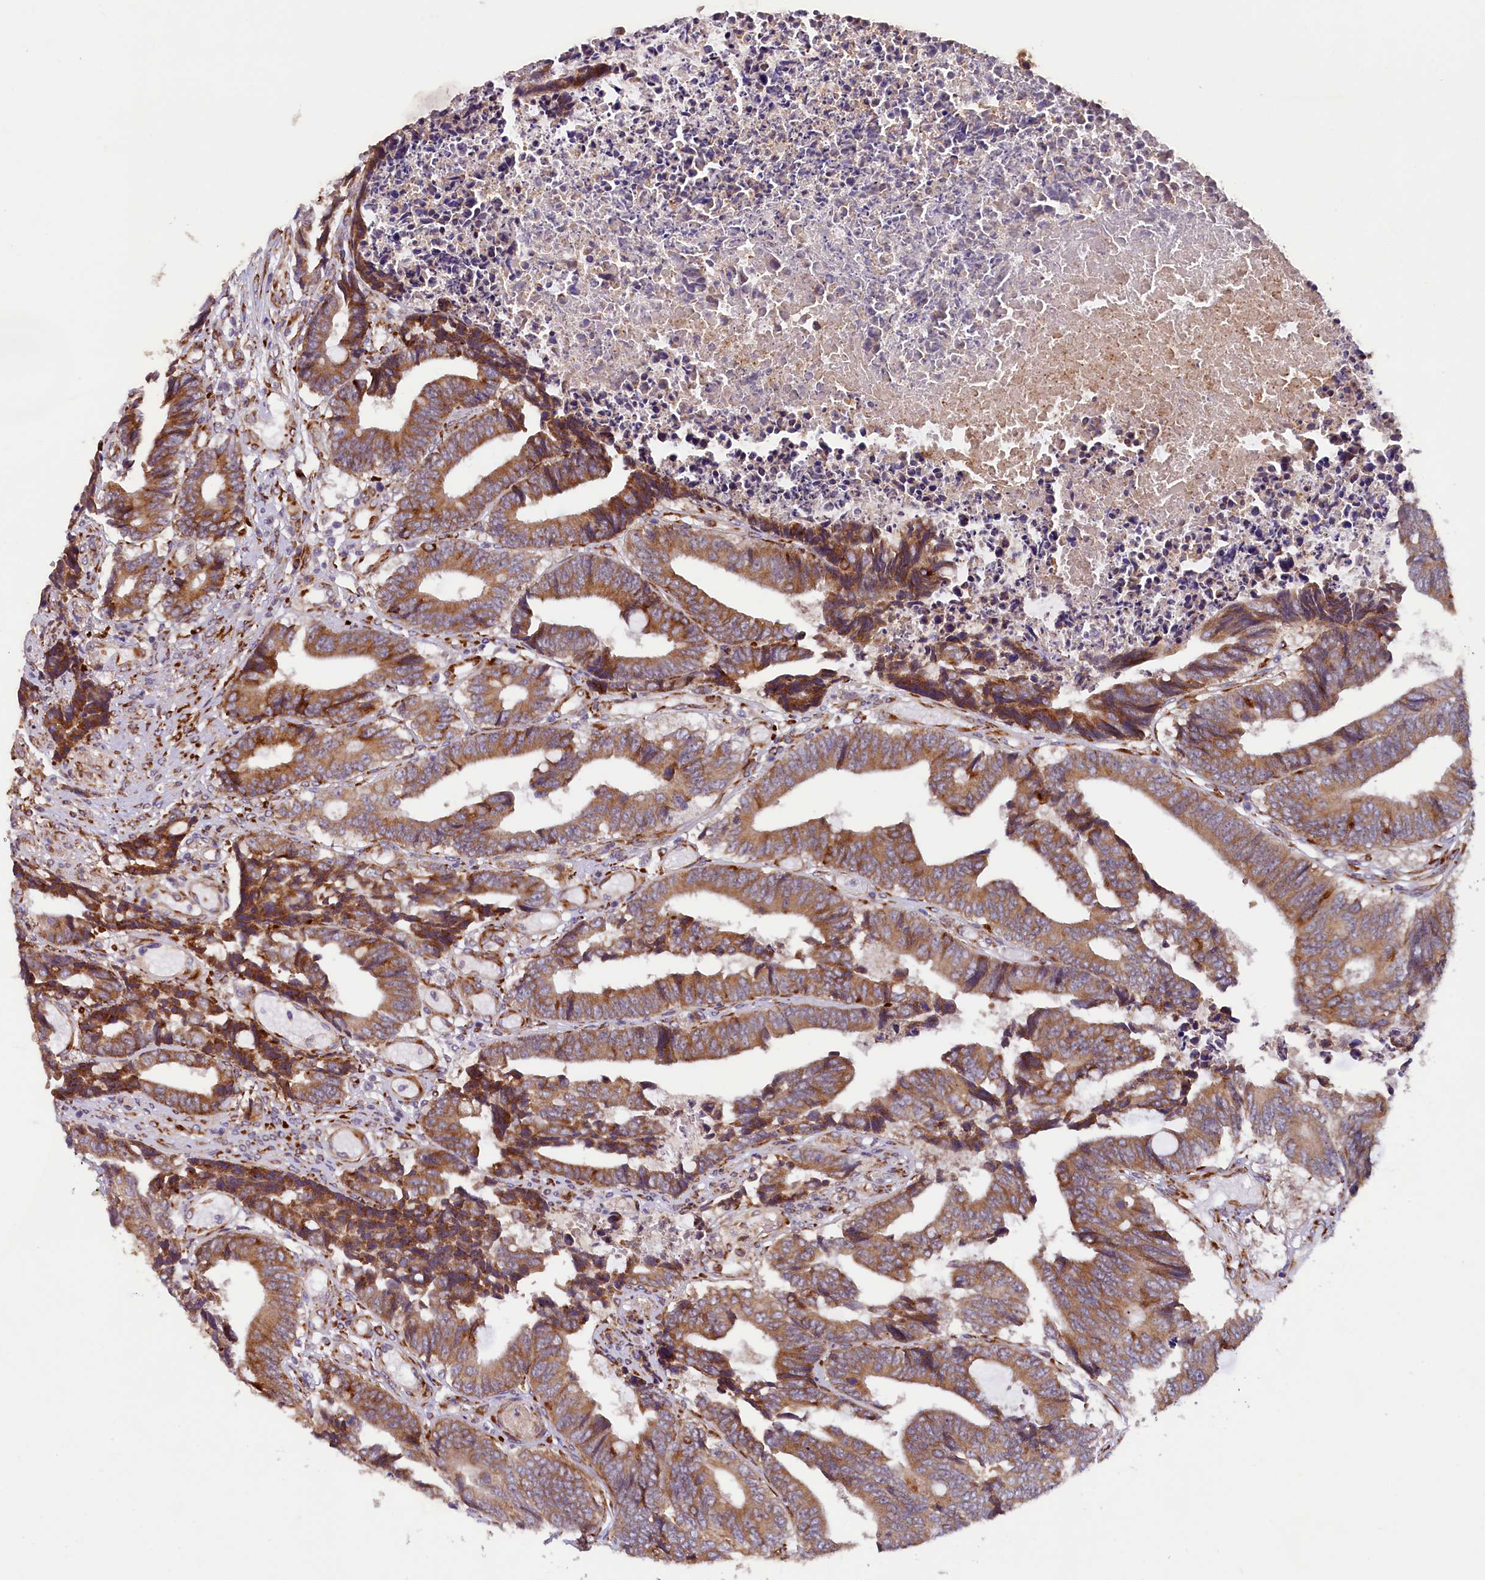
{"staining": {"intensity": "strong", "quantity": ">75%", "location": "cytoplasmic/membranous"}, "tissue": "colorectal cancer", "cell_type": "Tumor cells", "image_type": "cancer", "snomed": [{"axis": "morphology", "description": "Adenocarcinoma, NOS"}, {"axis": "topography", "description": "Rectum"}], "caption": "Immunohistochemistry (IHC) (DAB) staining of human colorectal cancer (adenocarcinoma) demonstrates strong cytoplasmic/membranous protein expression in approximately >75% of tumor cells. (Stains: DAB (3,3'-diaminobenzidine) in brown, nuclei in blue, Microscopy: brightfield microscopy at high magnification).", "gene": "SSC5D", "patient": {"sex": "male", "age": 84}}